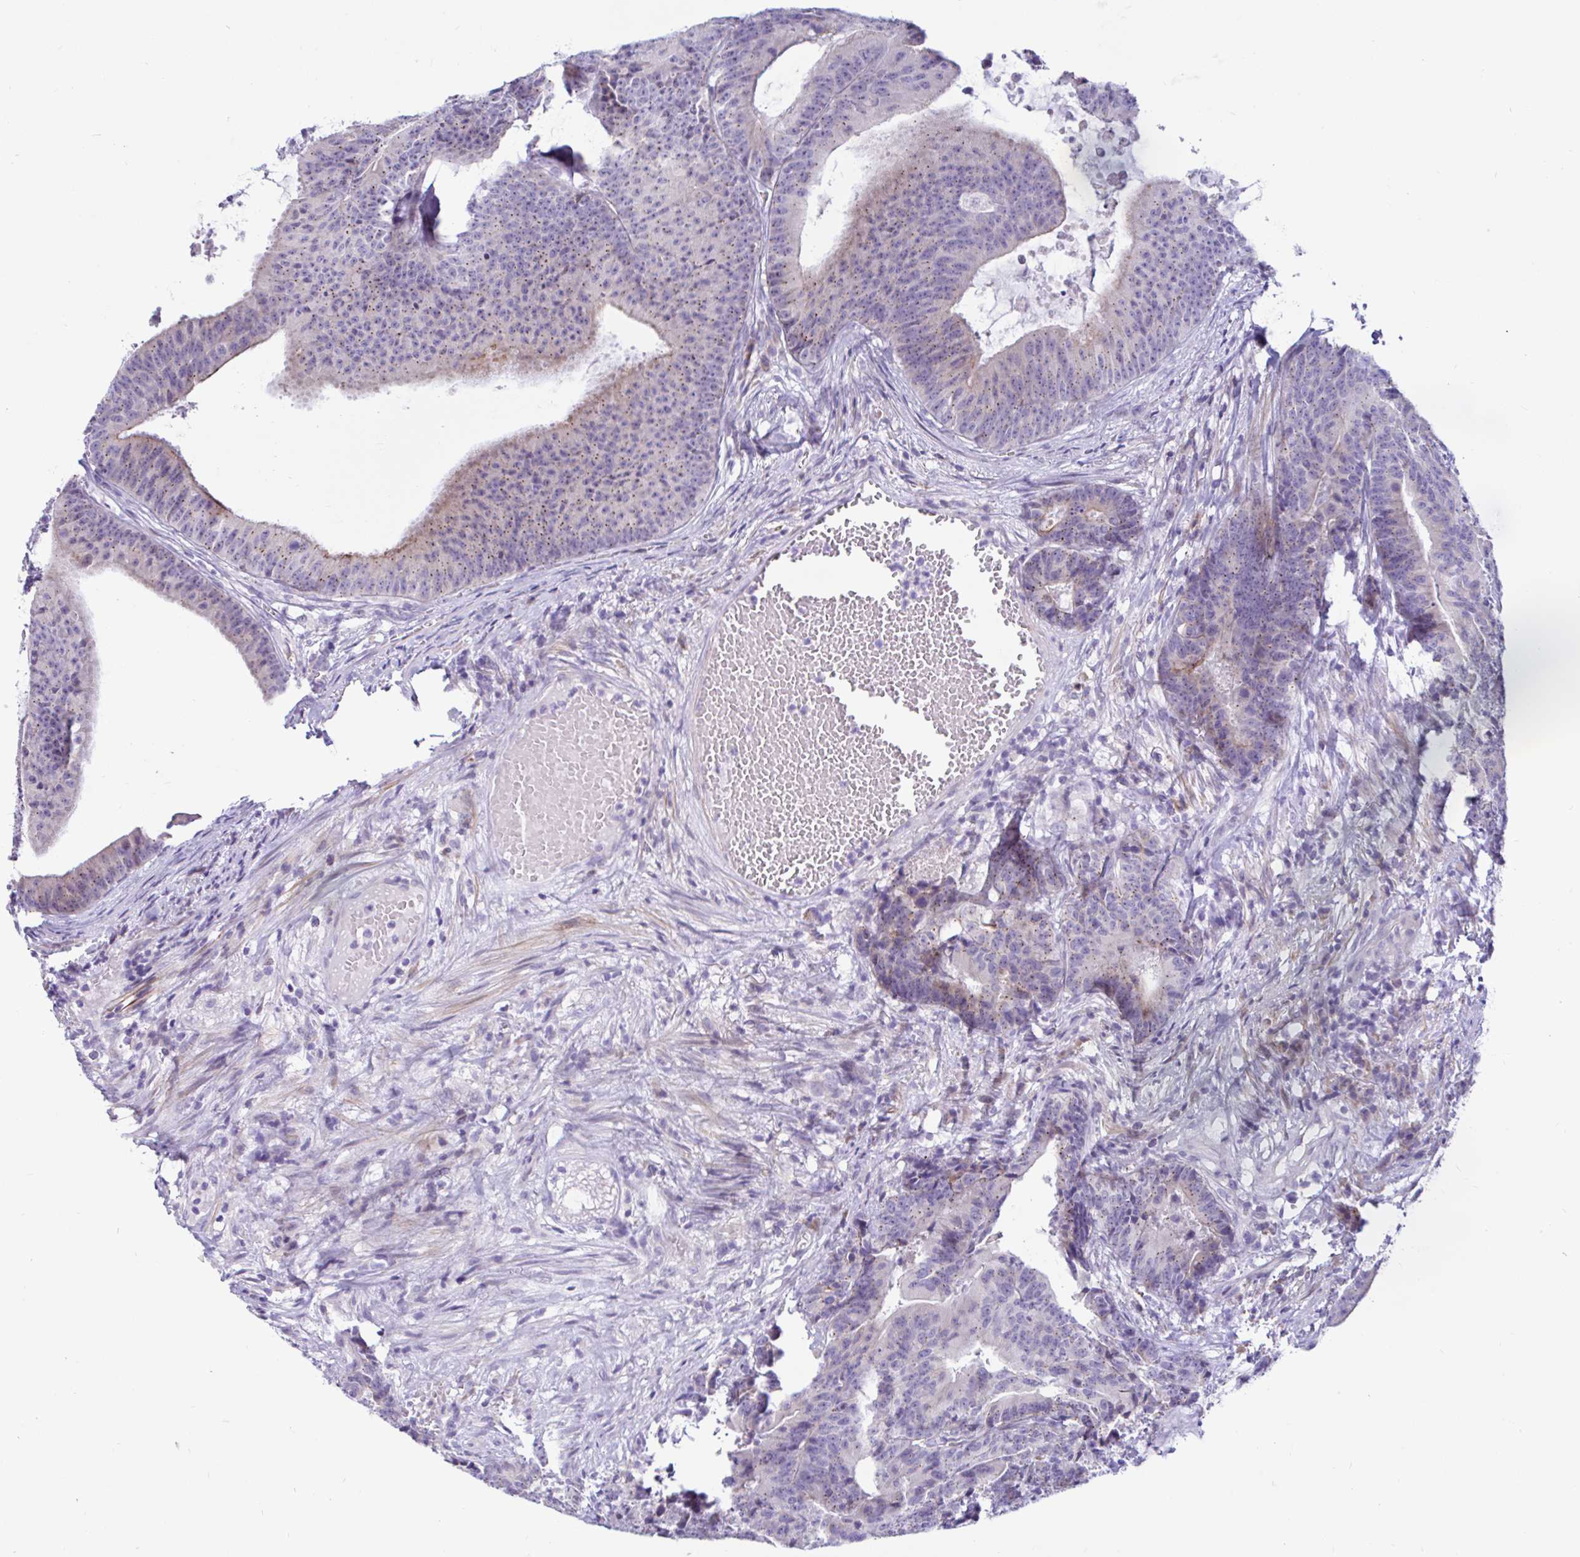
{"staining": {"intensity": "weak", "quantity": "<25%", "location": "cytoplasmic/membranous"}, "tissue": "colorectal cancer", "cell_type": "Tumor cells", "image_type": "cancer", "snomed": [{"axis": "morphology", "description": "Adenocarcinoma, NOS"}, {"axis": "topography", "description": "Colon"}], "caption": "Immunohistochemistry image of colorectal cancer (adenocarcinoma) stained for a protein (brown), which shows no expression in tumor cells.", "gene": "NBPF3", "patient": {"sex": "female", "age": 78}}